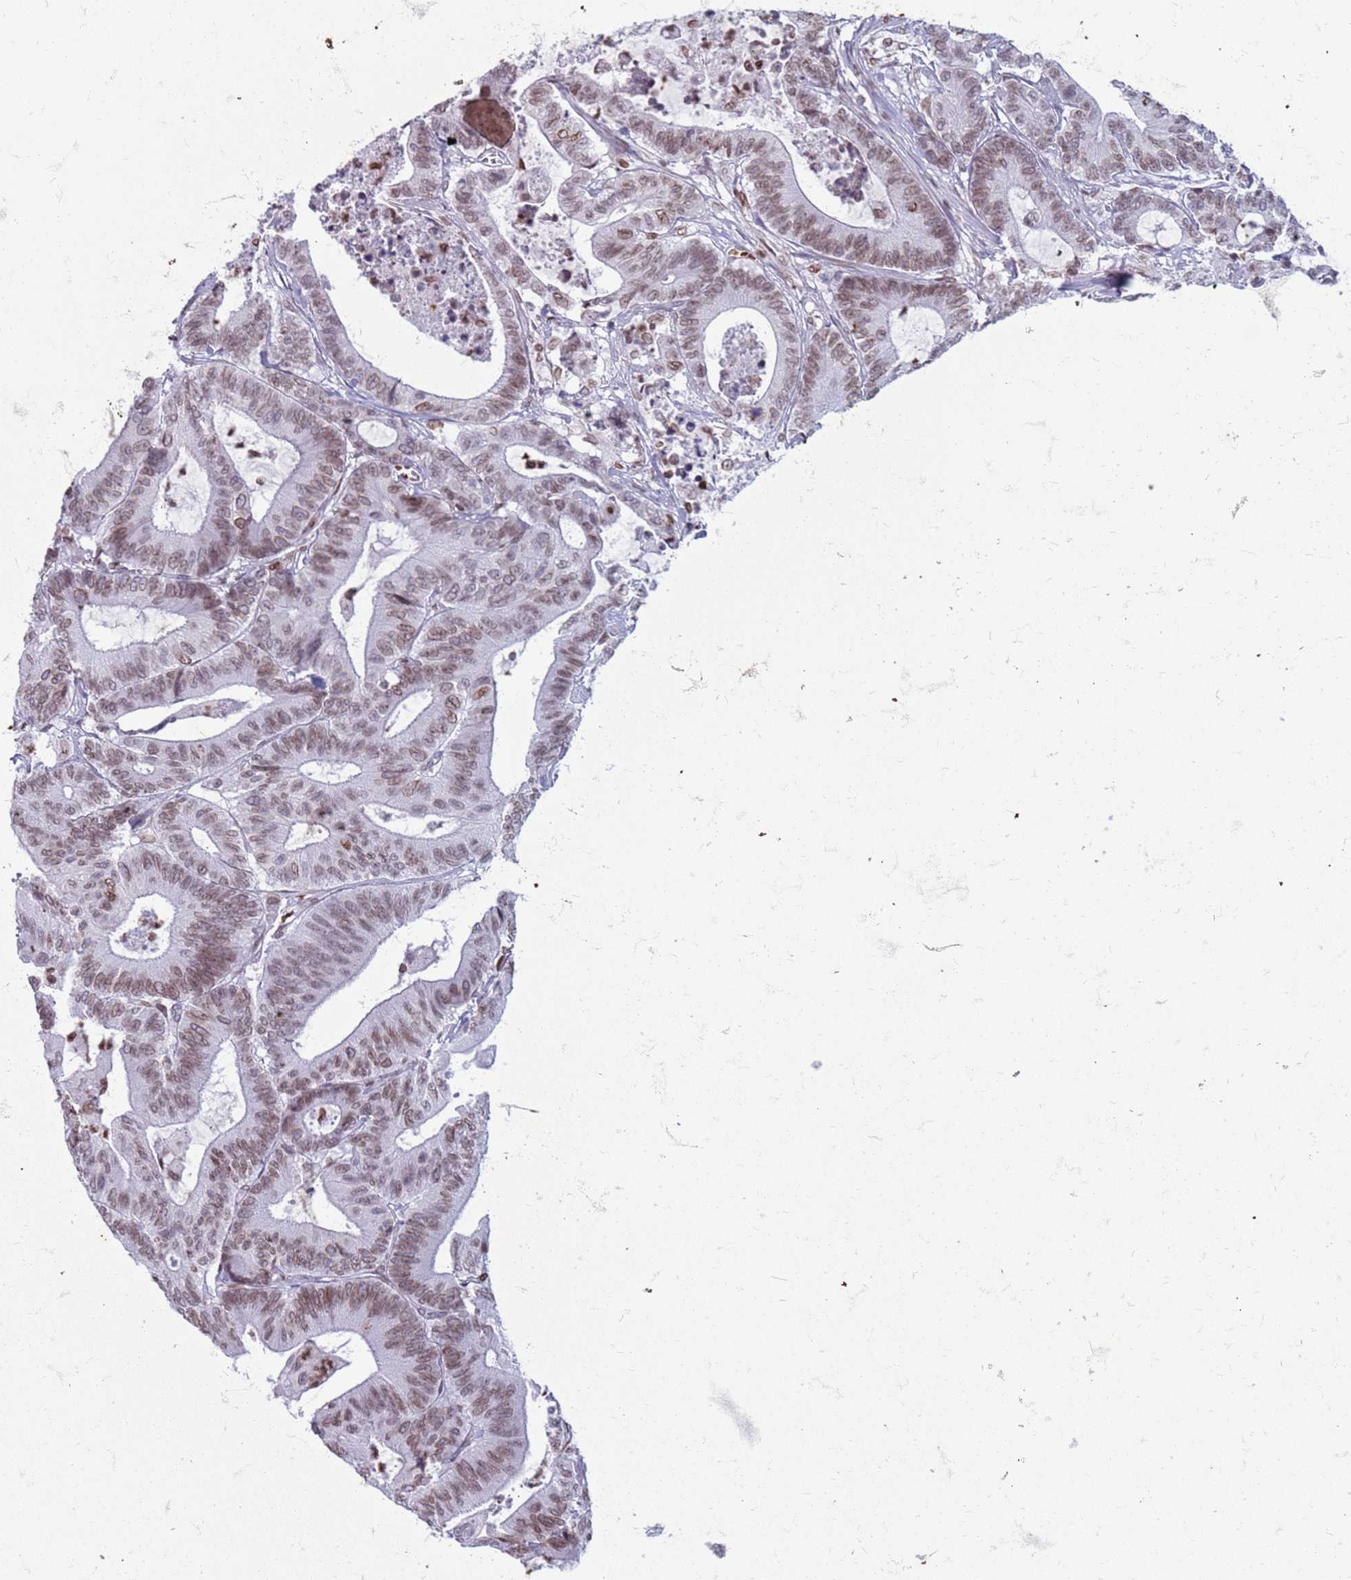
{"staining": {"intensity": "moderate", "quantity": ">75%", "location": "cytoplasmic/membranous,nuclear"}, "tissue": "colorectal cancer", "cell_type": "Tumor cells", "image_type": "cancer", "snomed": [{"axis": "morphology", "description": "Adenocarcinoma, NOS"}, {"axis": "topography", "description": "Colon"}], "caption": "This micrograph reveals IHC staining of colorectal cancer (adenocarcinoma), with medium moderate cytoplasmic/membranous and nuclear positivity in about >75% of tumor cells.", "gene": "METTL25B", "patient": {"sex": "female", "age": 84}}